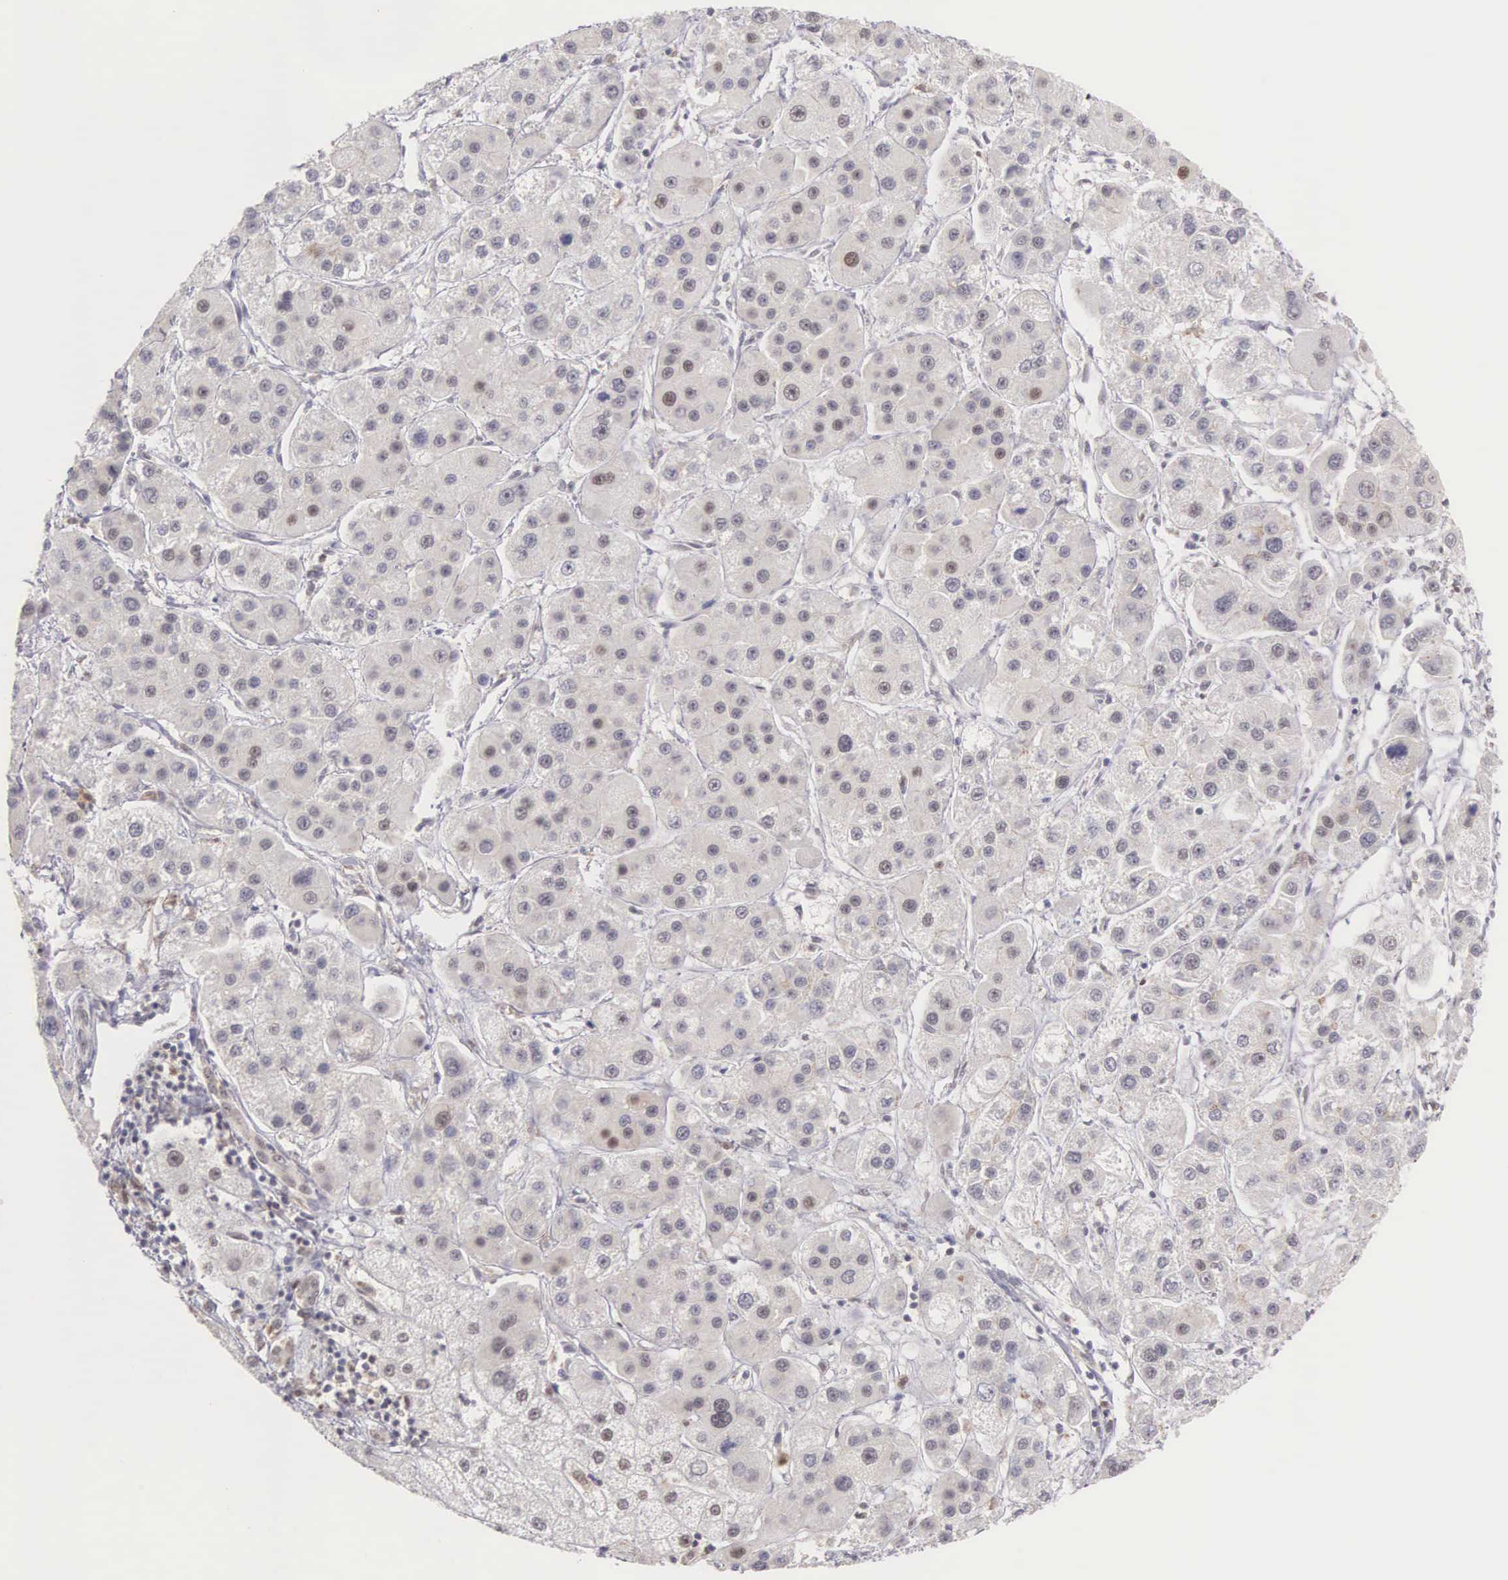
{"staining": {"intensity": "weak", "quantity": "<25%", "location": "nuclear"}, "tissue": "liver cancer", "cell_type": "Tumor cells", "image_type": "cancer", "snomed": [{"axis": "morphology", "description": "Carcinoma, Hepatocellular, NOS"}, {"axis": "topography", "description": "Liver"}], "caption": "A histopathology image of liver cancer (hepatocellular carcinoma) stained for a protein exhibits no brown staining in tumor cells. (DAB immunohistochemistry with hematoxylin counter stain).", "gene": "GRK3", "patient": {"sex": "female", "age": 85}}